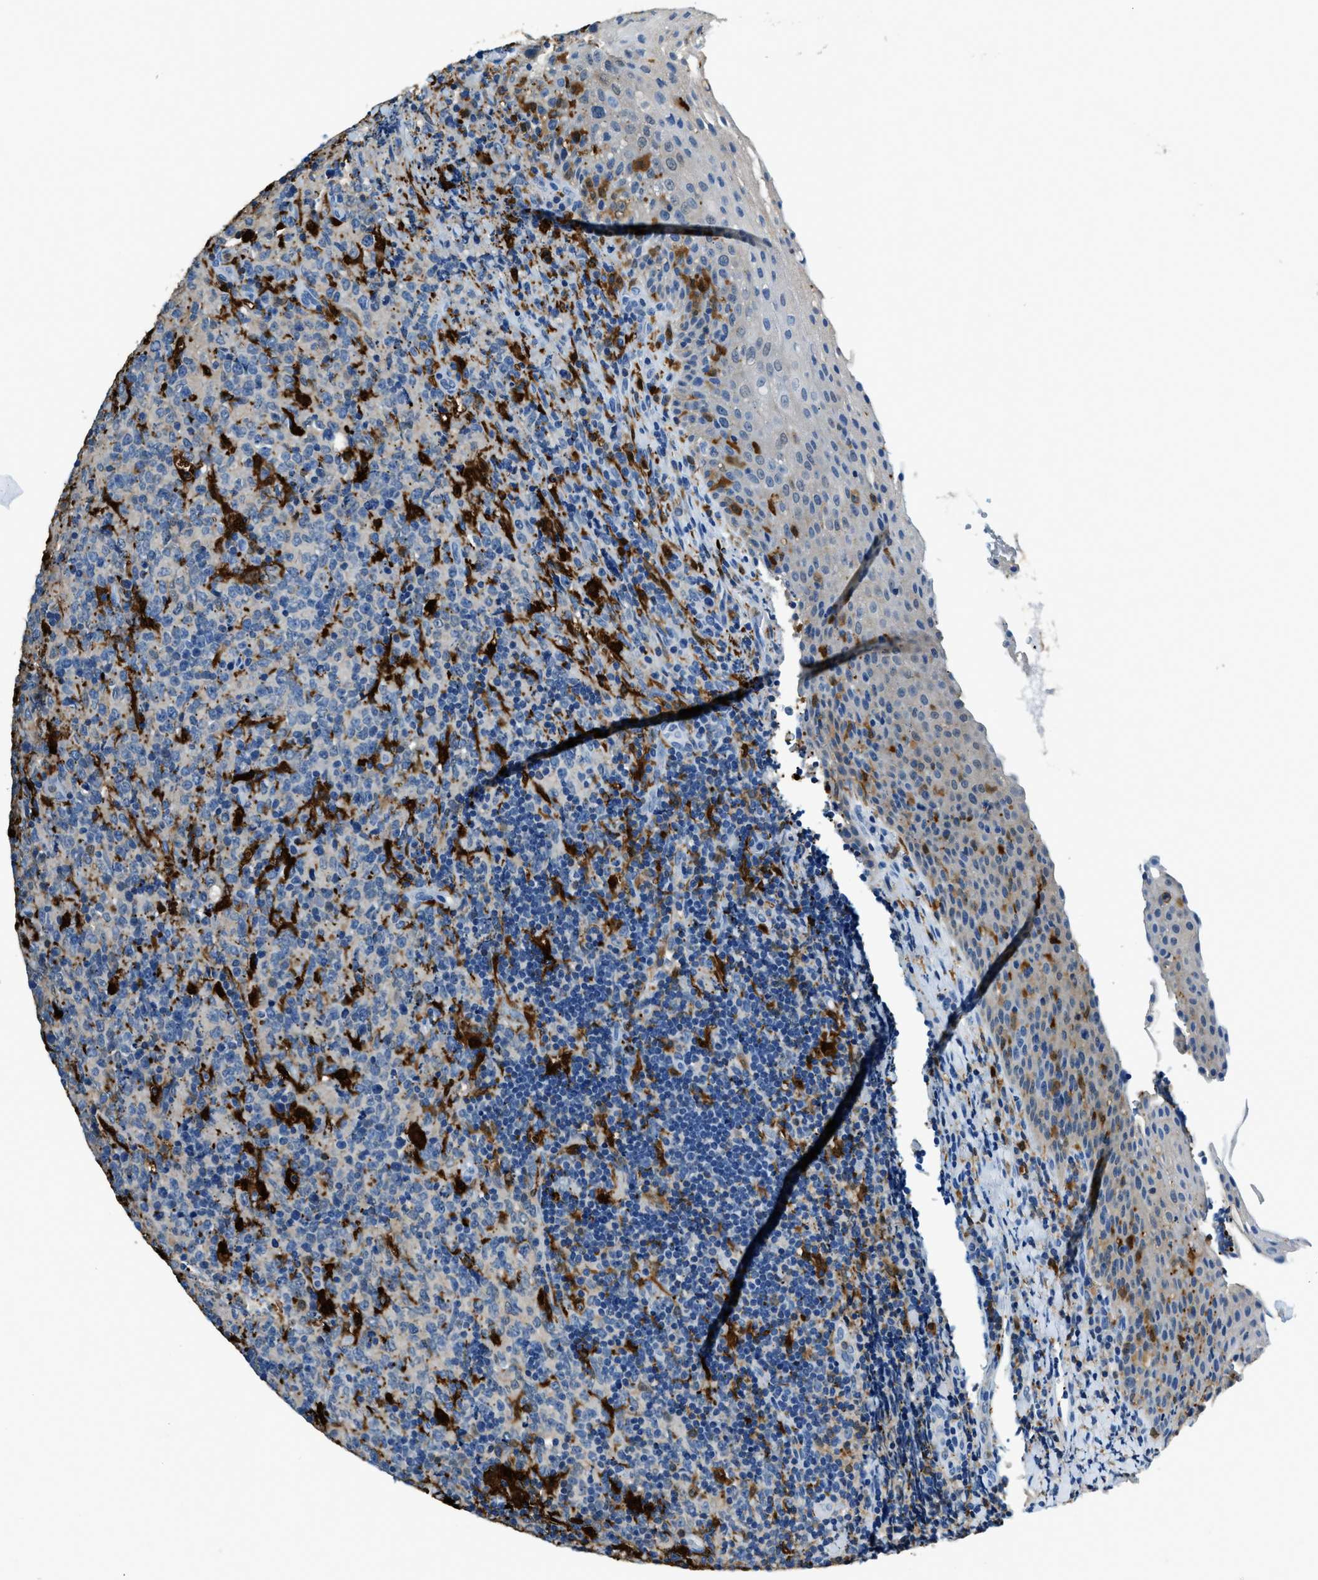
{"staining": {"intensity": "moderate", "quantity": "<25%", "location": "cytoplasmic/membranous"}, "tissue": "lymphoma", "cell_type": "Tumor cells", "image_type": "cancer", "snomed": [{"axis": "morphology", "description": "Malignant lymphoma, non-Hodgkin's type, High grade"}, {"axis": "topography", "description": "Tonsil"}], "caption": "An image of human lymphoma stained for a protein demonstrates moderate cytoplasmic/membranous brown staining in tumor cells.", "gene": "CAPG", "patient": {"sex": "female", "age": 36}}